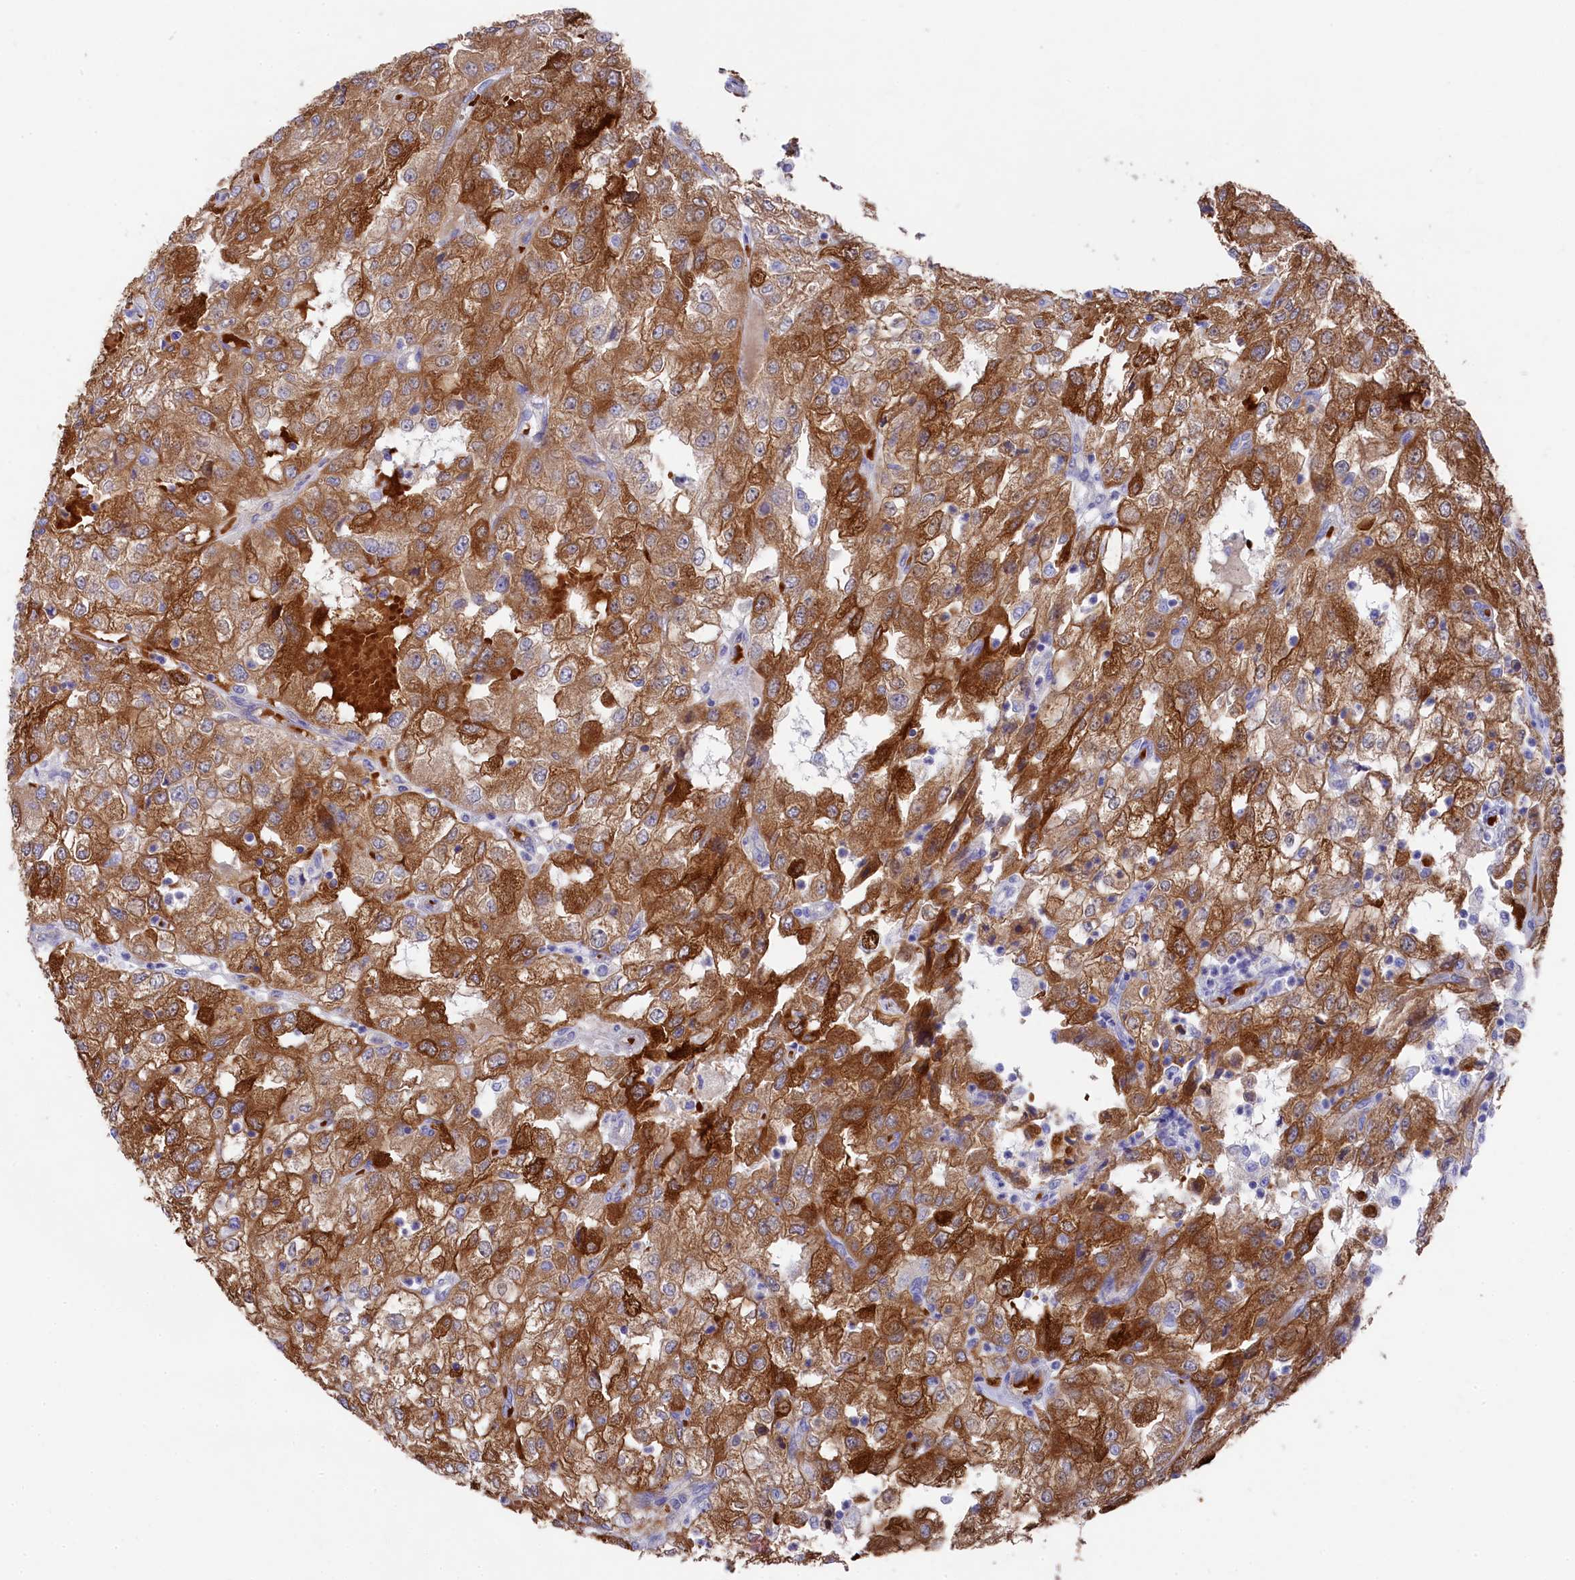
{"staining": {"intensity": "strong", "quantity": ">75%", "location": "cytoplasmic/membranous"}, "tissue": "renal cancer", "cell_type": "Tumor cells", "image_type": "cancer", "snomed": [{"axis": "morphology", "description": "Adenocarcinoma, NOS"}, {"axis": "topography", "description": "Kidney"}], "caption": "Immunohistochemistry (IHC) micrograph of renal adenocarcinoma stained for a protein (brown), which demonstrates high levels of strong cytoplasmic/membranous expression in approximately >75% of tumor cells.", "gene": "LHFPL4", "patient": {"sex": "female", "age": 54}}